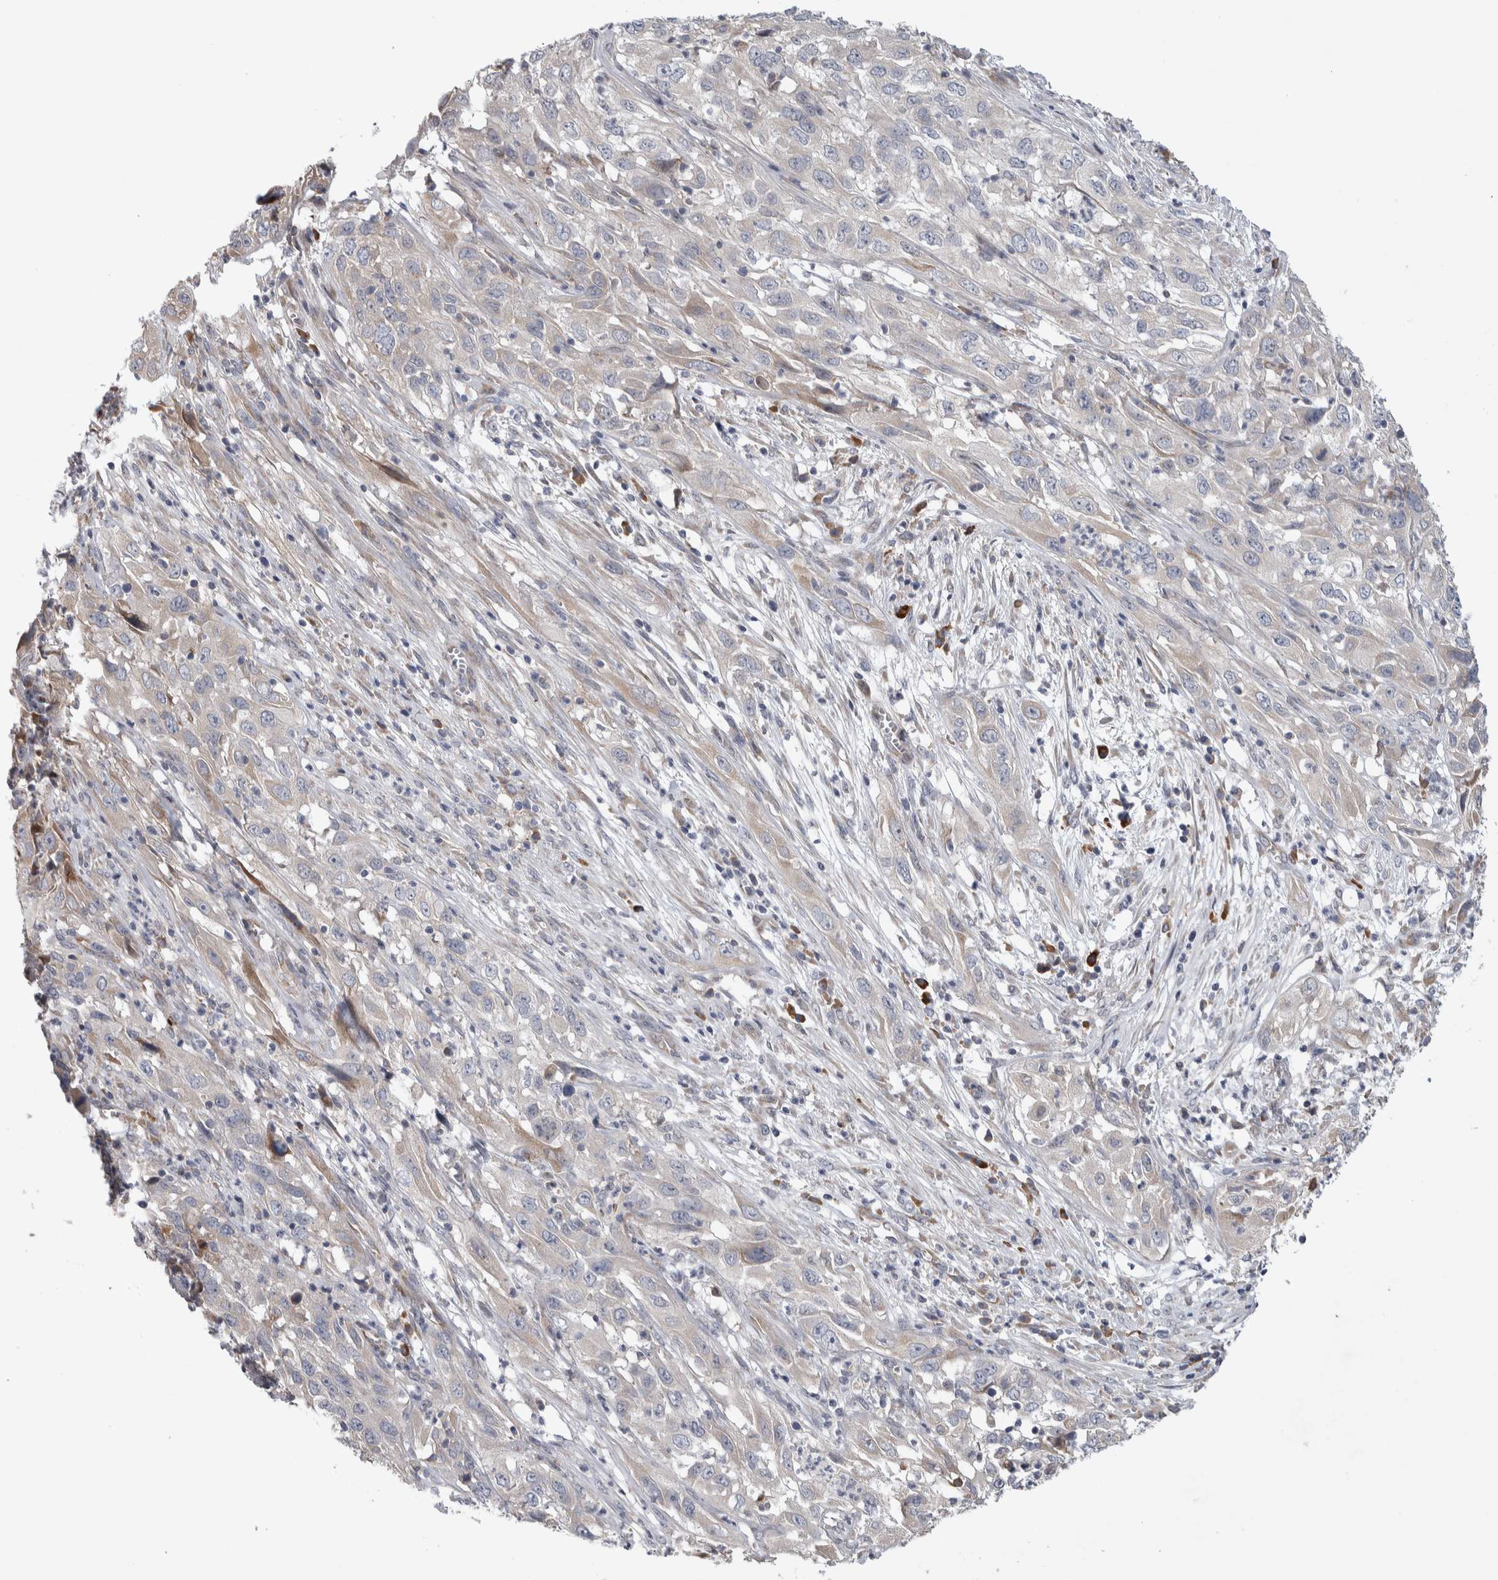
{"staining": {"intensity": "weak", "quantity": "<25%", "location": "cytoplasmic/membranous"}, "tissue": "cervical cancer", "cell_type": "Tumor cells", "image_type": "cancer", "snomed": [{"axis": "morphology", "description": "Squamous cell carcinoma, NOS"}, {"axis": "topography", "description": "Cervix"}], "caption": "A histopathology image of human squamous cell carcinoma (cervical) is negative for staining in tumor cells.", "gene": "IBTK", "patient": {"sex": "female", "age": 32}}